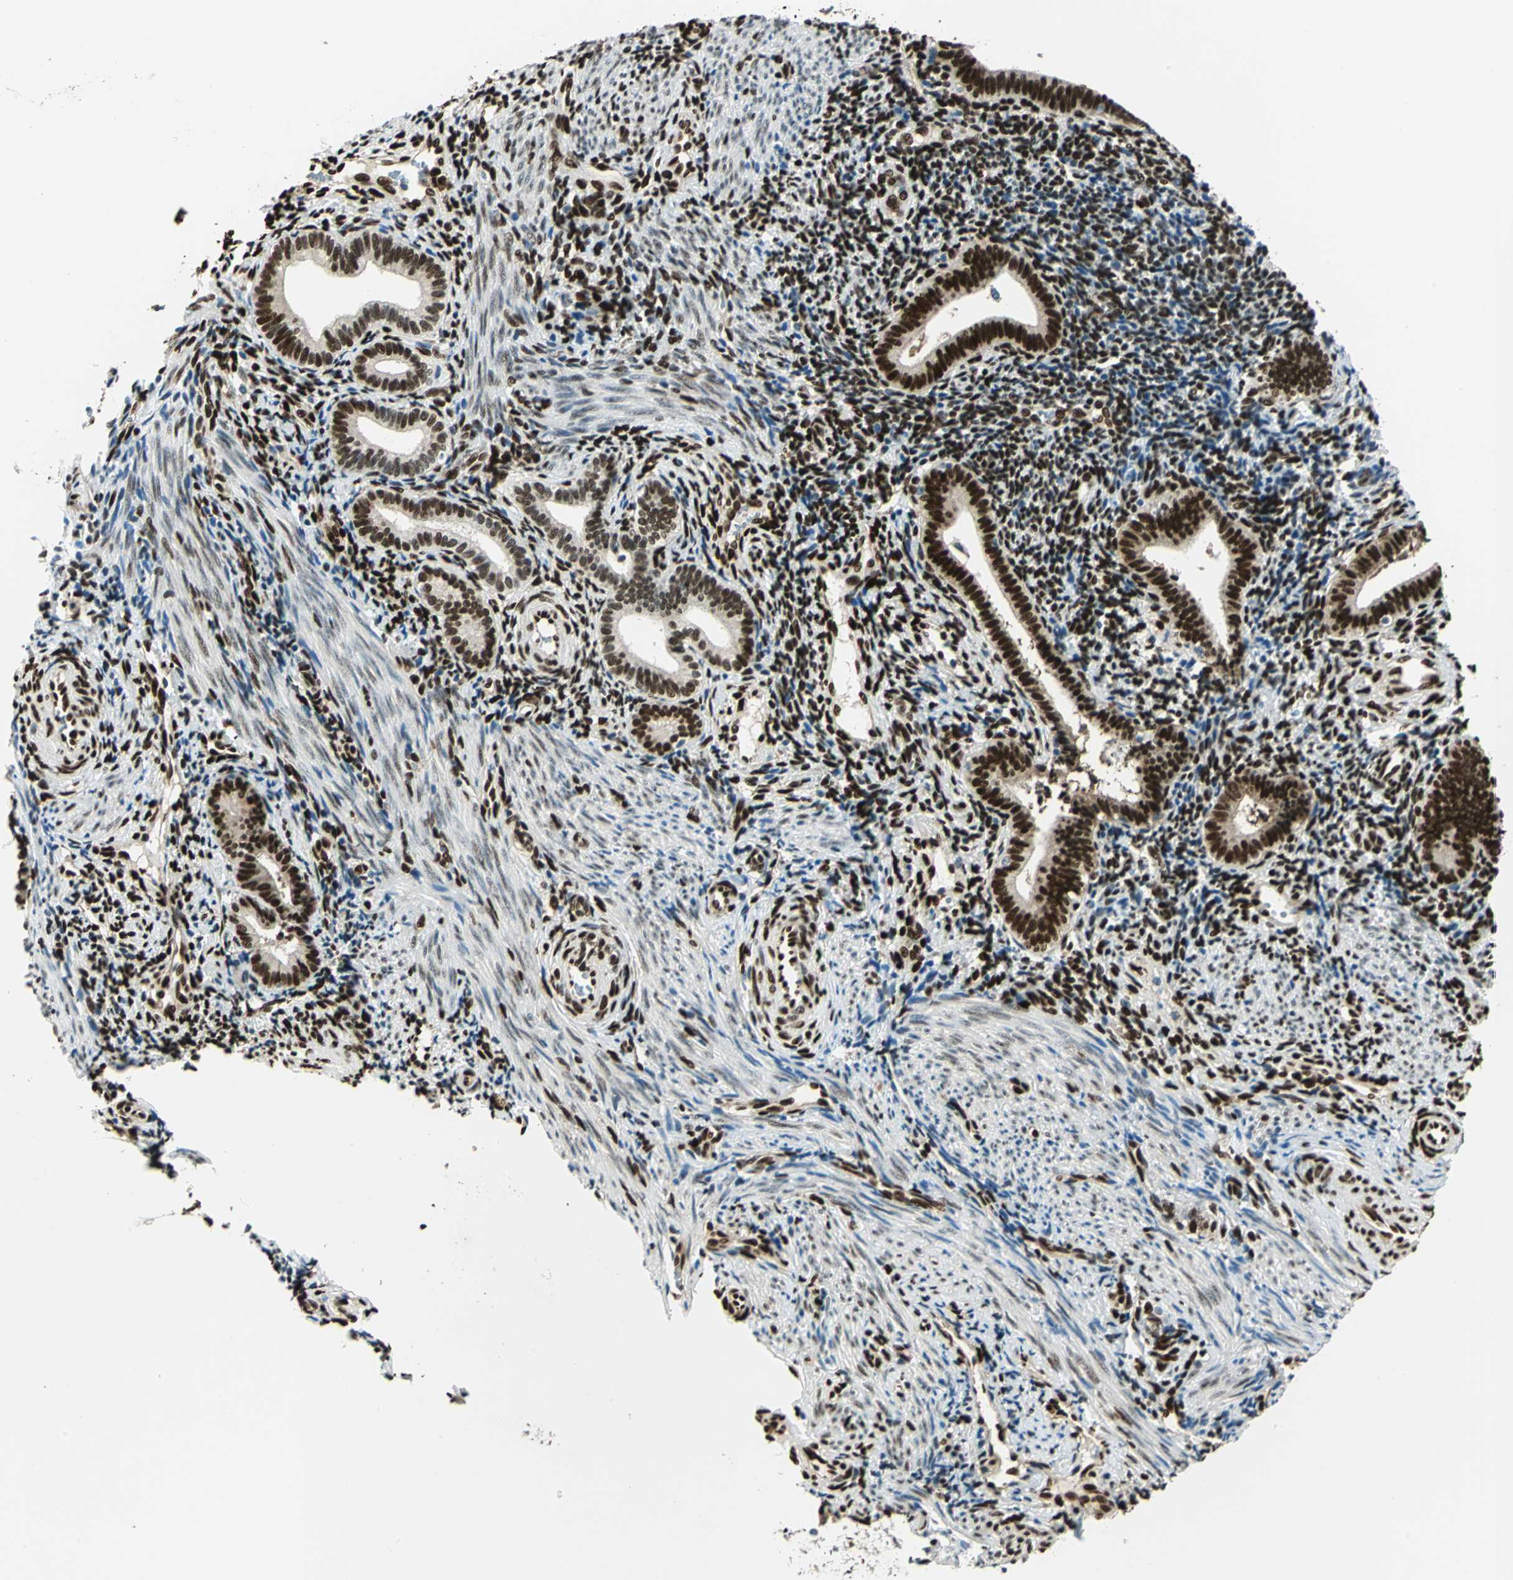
{"staining": {"intensity": "strong", "quantity": ">75%", "location": "nuclear"}, "tissue": "endometrium", "cell_type": "Cells in endometrial stroma", "image_type": "normal", "snomed": [{"axis": "morphology", "description": "Normal tissue, NOS"}, {"axis": "topography", "description": "Uterus"}, {"axis": "topography", "description": "Endometrium"}], "caption": "Protein analysis of normal endometrium shows strong nuclear expression in about >75% of cells in endometrial stroma. The protein of interest is shown in brown color, while the nuclei are stained blue.", "gene": "NFIA", "patient": {"sex": "female", "age": 33}}